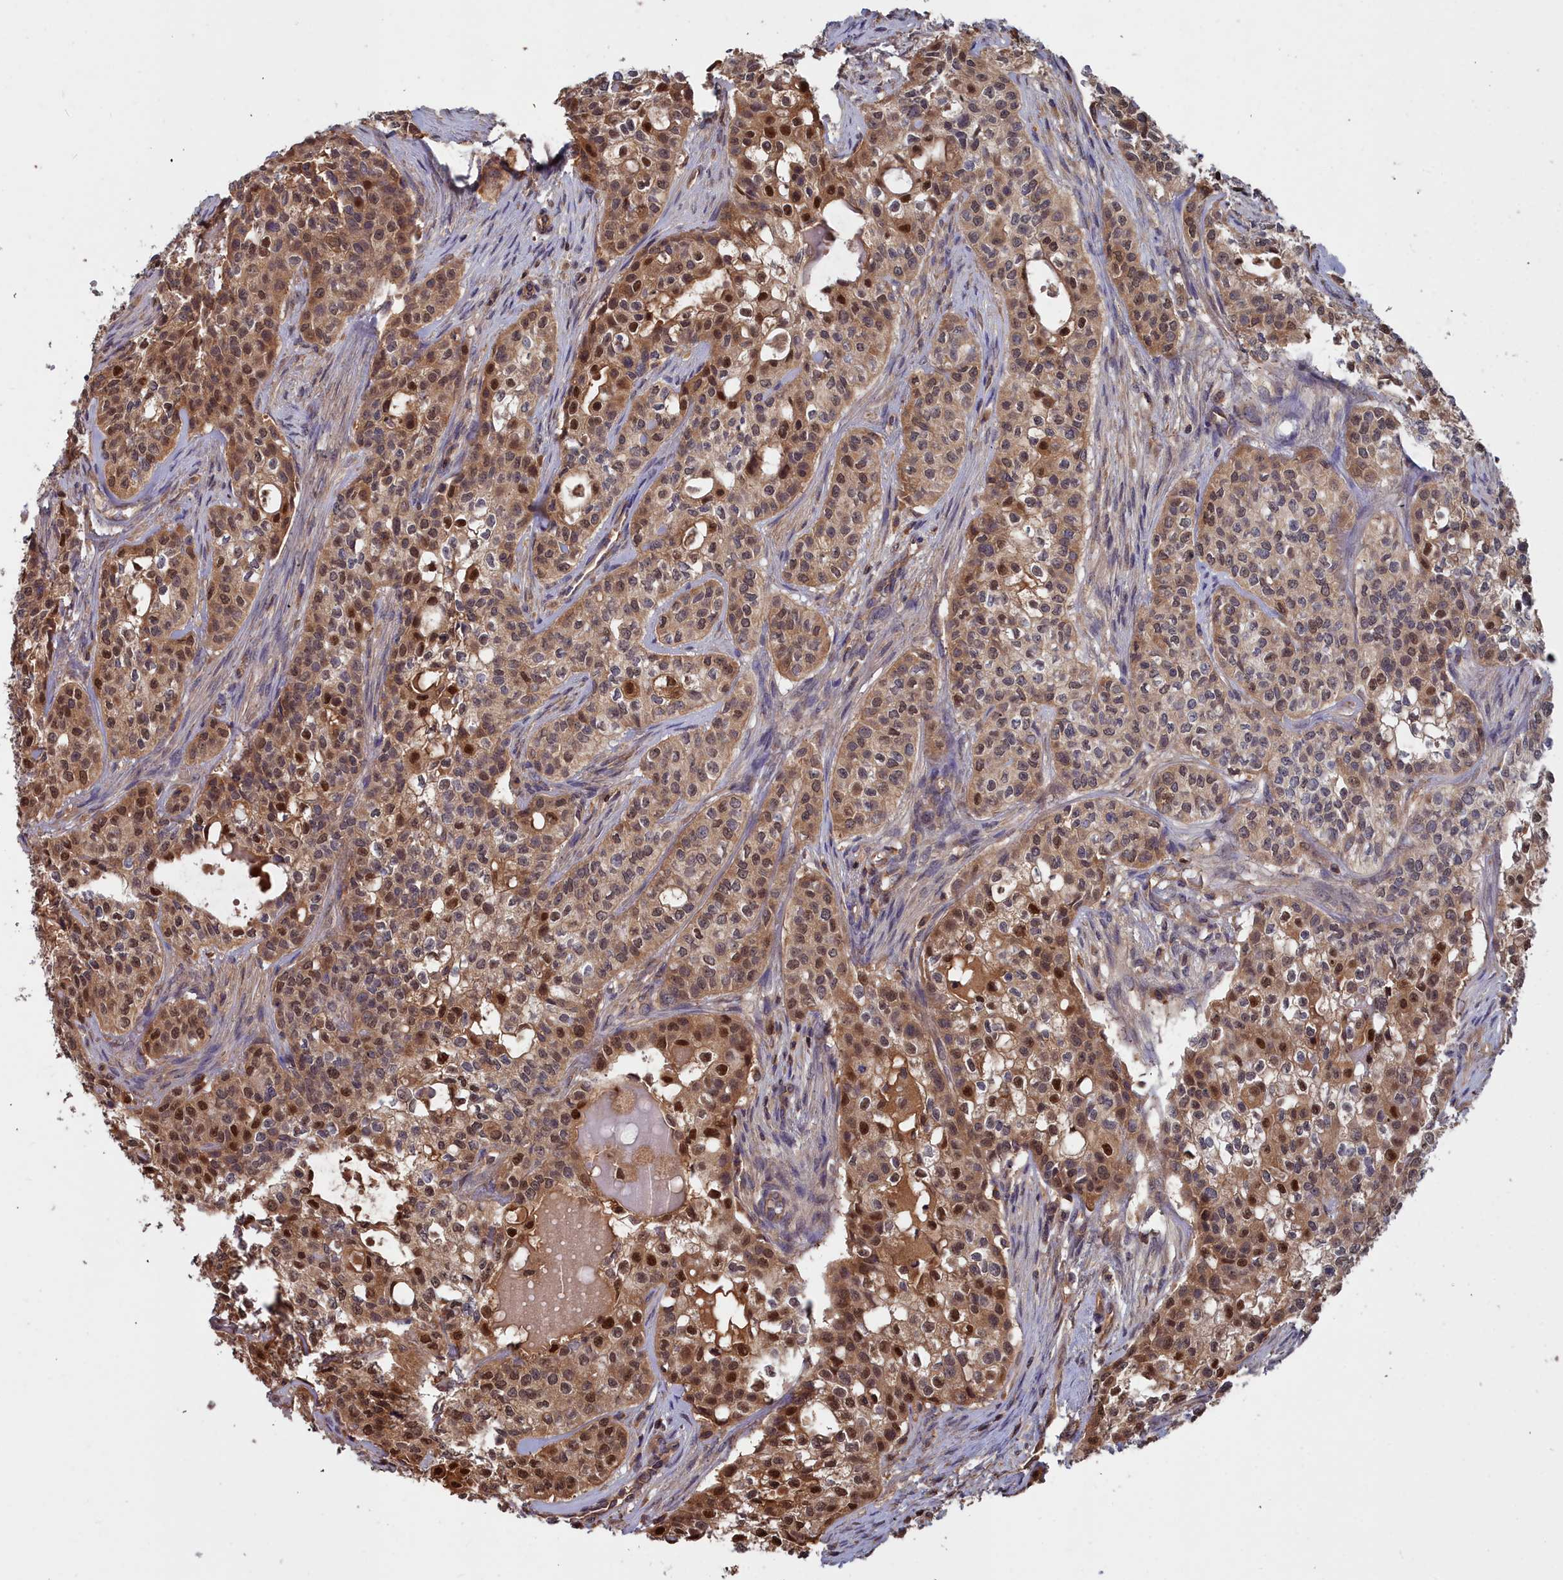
{"staining": {"intensity": "moderate", "quantity": ">75%", "location": "cytoplasmic/membranous,nuclear"}, "tissue": "head and neck cancer", "cell_type": "Tumor cells", "image_type": "cancer", "snomed": [{"axis": "morphology", "description": "Adenocarcinoma, NOS"}, {"axis": "topography", "description": "Head-Neck"}], "caption": "Human head and neck adenocarcinoma stained with a protein marker reveals moderate staining in tumor cells.", "gene": "GFRA2", "patient": {"sex": "male", "age": 81}}